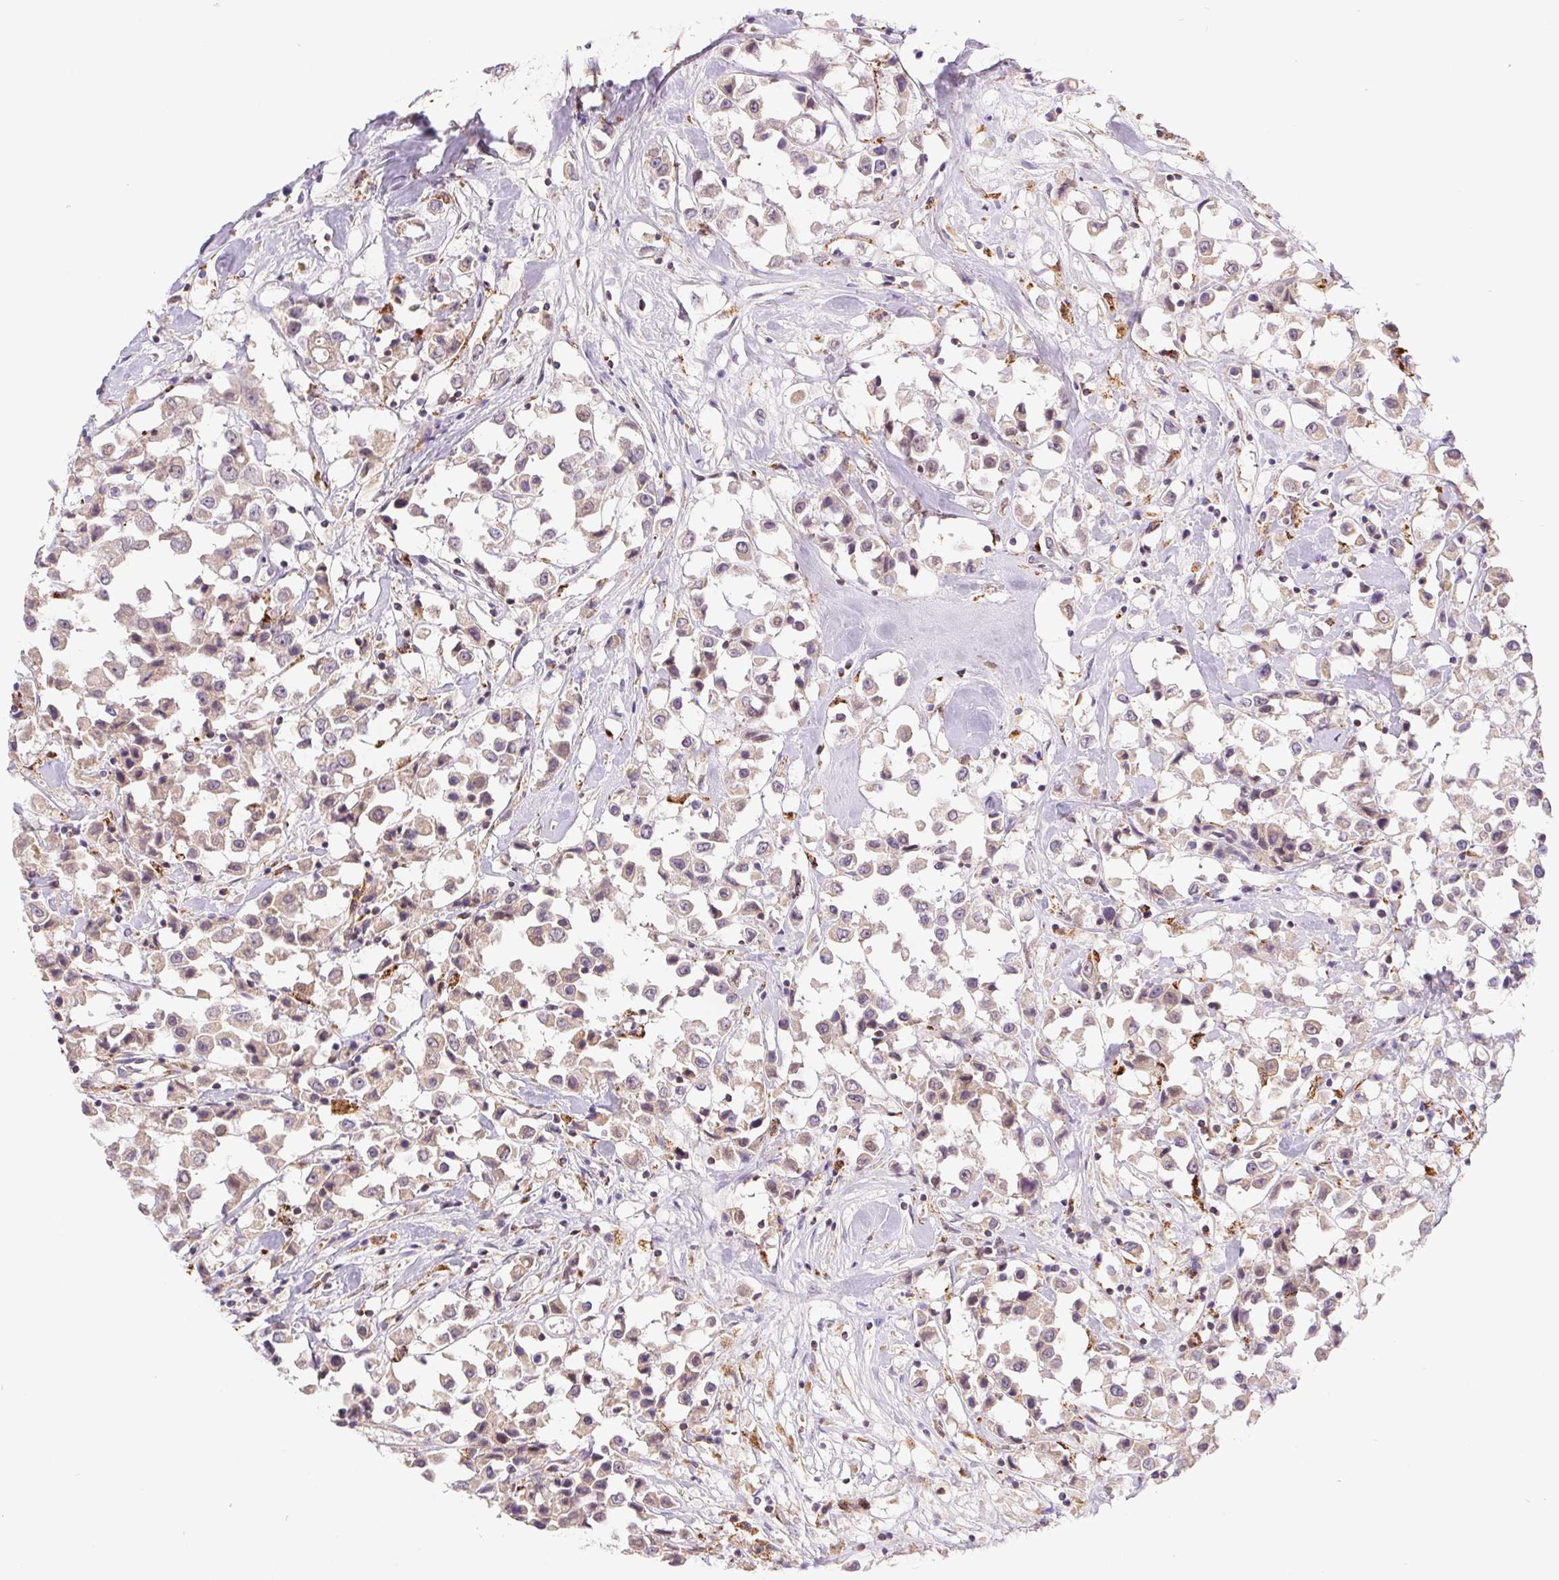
{"staining": {"intensity": "weak", "quantity": "25%-75%", "location": "cytoplasmic/membranous"}, "tissue": "breast cancer", "cell_type": "Tumor cells", "image_type": "cancer", "snomed": [{"axis": "morphology", "description": "Duct carcinoma"}, {"axis": "topography", "description": "Breast"}], "caption": "IHC of human breast cancer reveals low levels of weak cytoplasmic/membranous staining in about 25%-75% of tumor cells. The protein is stained brown, and the nuclei are stained in blue (DAB IHC with brightfield microscopy, high magnification).", "gene": "EMC6", "patient": {"sex": "female", "age": 61}}